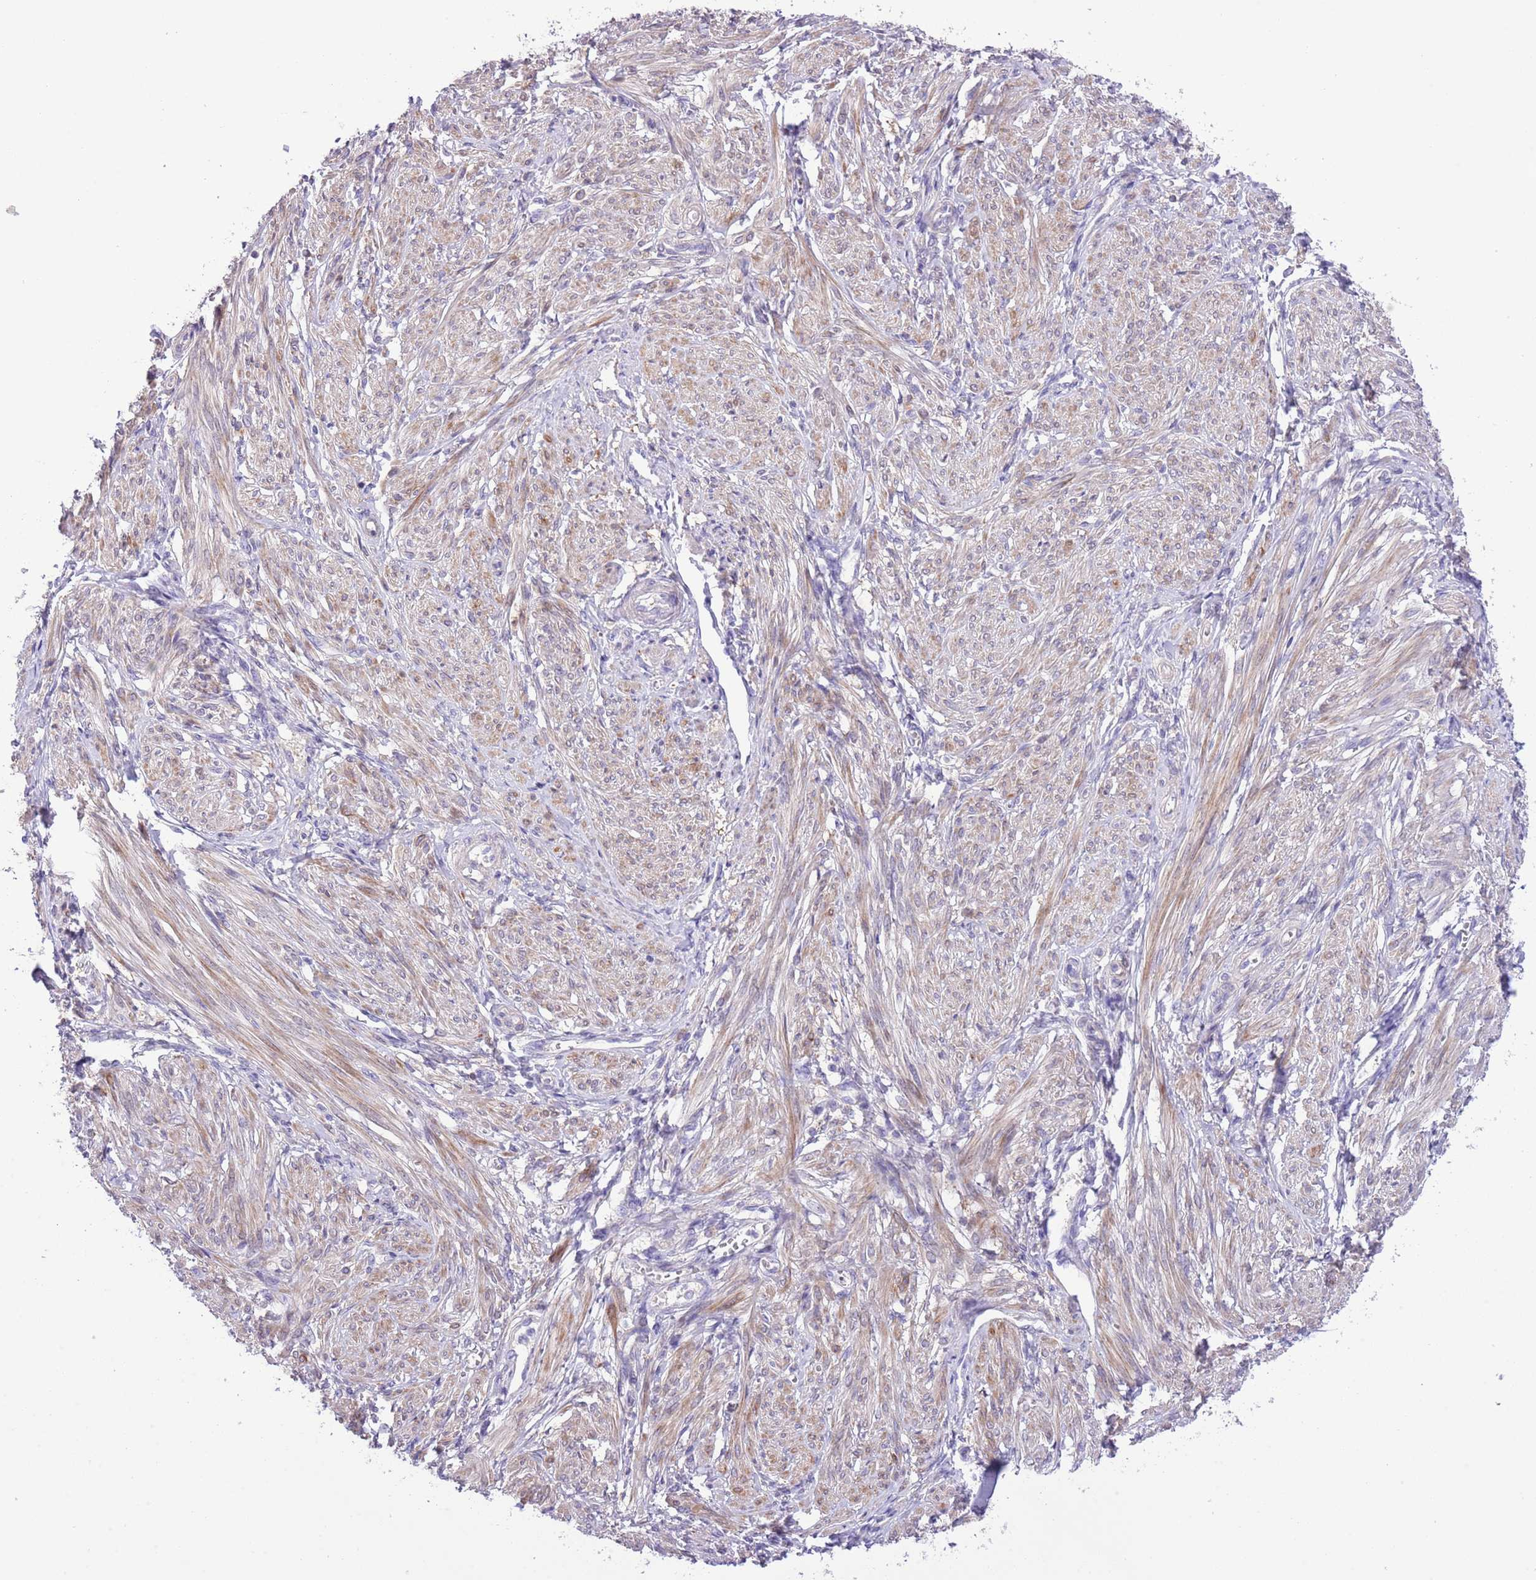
{"staining": {"intensity": "weak", "quantity": ">75%", "location": "cytoplasmic/membranous"}, "tissue": "smooth muscle", "cell_type": "Smooth muscle cells", "image_type": "normal", "snomed": [{"axis": "morphology", "description": "Normal tissue, NOS"}, {"axis": "topography", "description": "Smooth muscle"}], "caption": "Smooth muscle stained with a brown dye exhibits weak cytoplasmic/membranous positive staining in approximately >75% of smooth muscle cells.", "gene": "PRR32", "patient": {"sex": "female", "age": 39}}